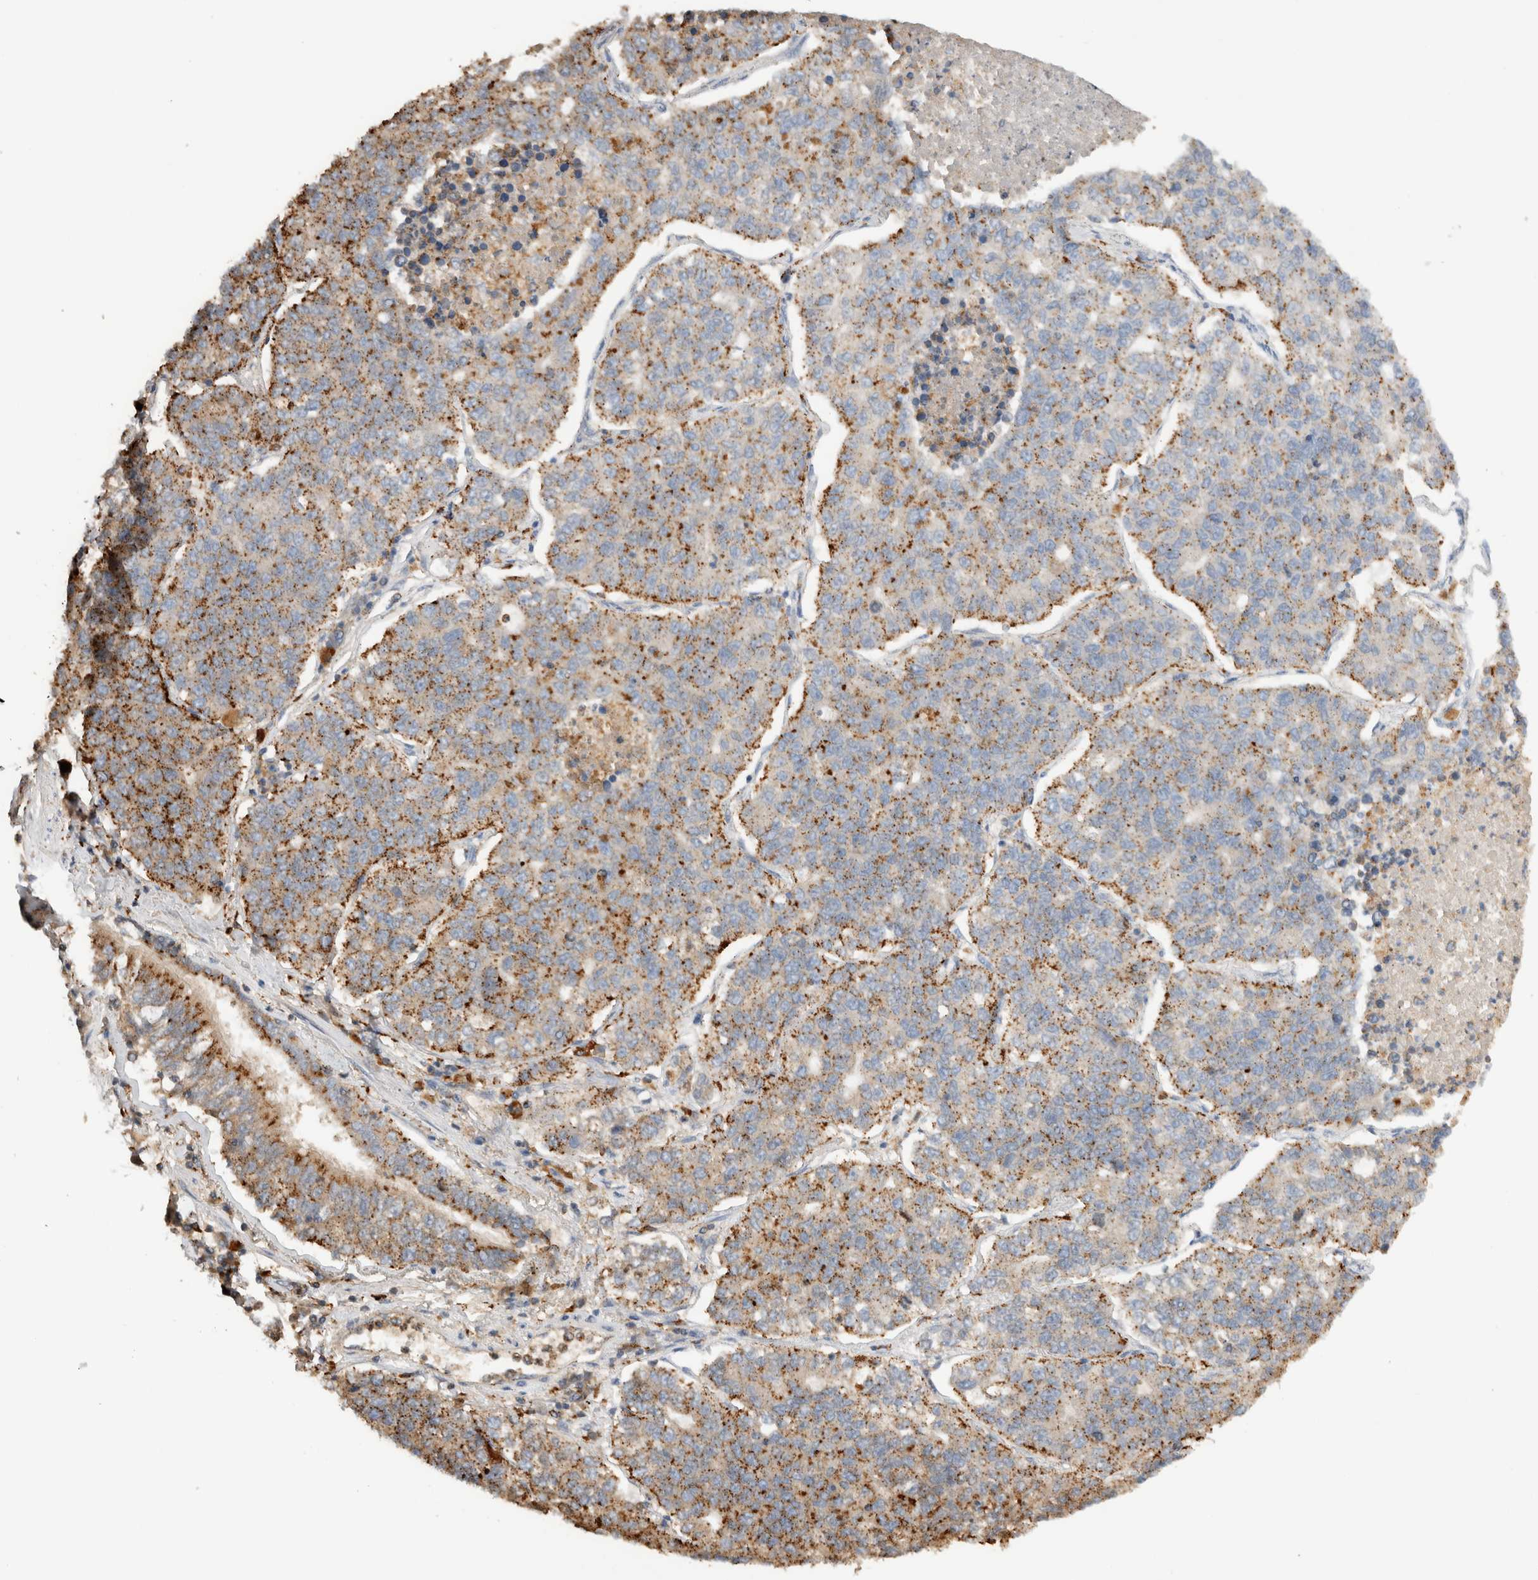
{"staining": {"intensity": "moderate", "quantity": ">75%", "location": "cytoplasmic/membranous"}, "tissue": "lung cancer", "cell_type": "Tumor cells", "image_type": "cancer", "snomed": [{"axis": "morphology", "description": "Adenocarcinoma, NOS"}, {"axis": "topography", "description": "Lung"}], "caption": "This is an image of IHC staining of lung cancer (adenocarcinoma), which shows moderate positivity in the cytoplasmic/membranous of tumor cells.", "gene": "GNS", "patient": {"sex": "male", "age": 49}}